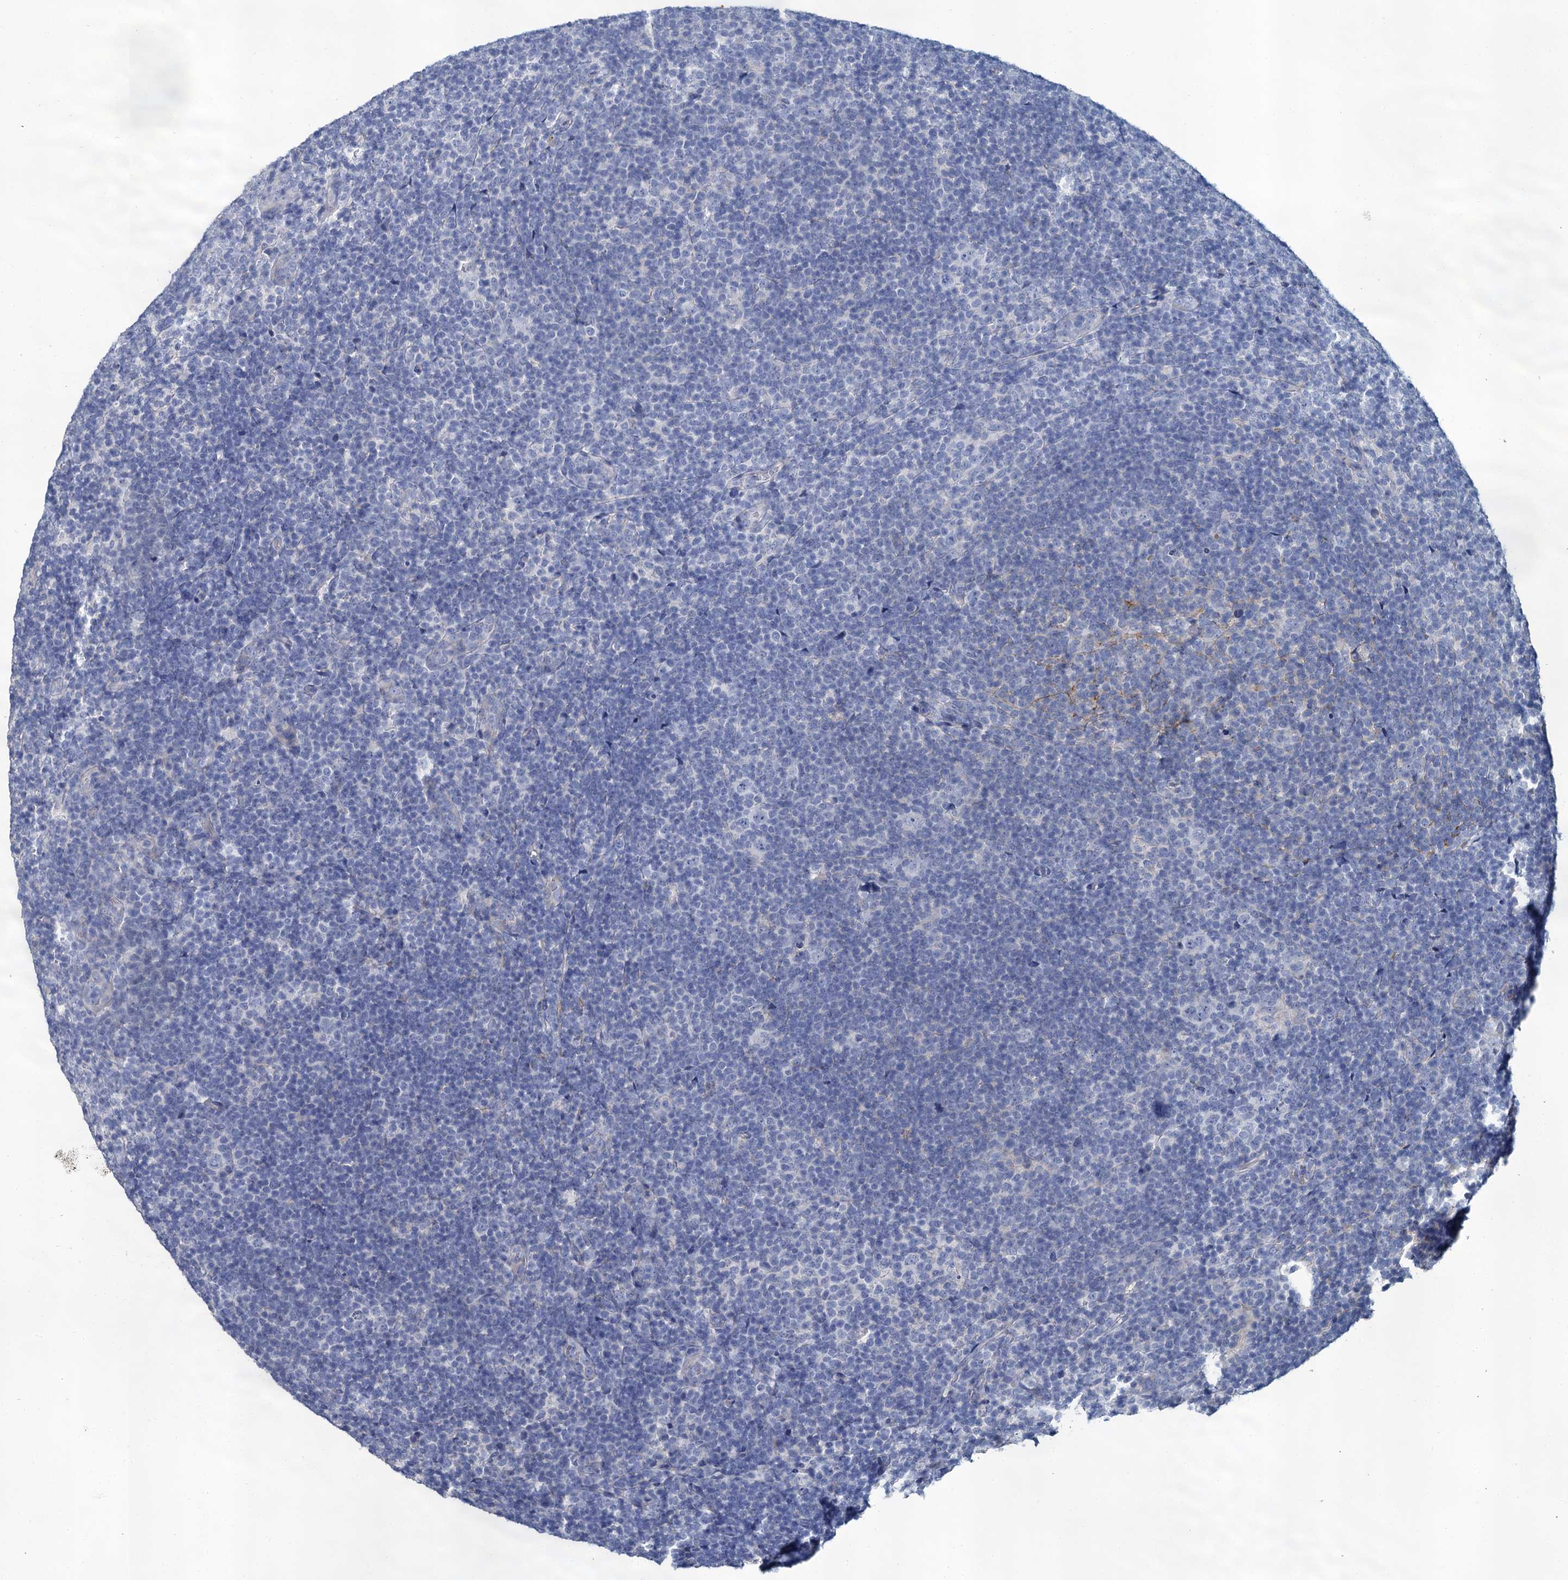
{"staining": {"intensity": "negative", "quantity": "none", "location": "none"}, "tissue": "lymphoma", "cell_type": "Tumor cells", "image_type": "cancer", "snomed": [{"axis": "morphology", "description": "Hodgkin's disease, NOS"}, {"axis": "topography", "description": "Lymph node"}], "caption": "Immunohistochemistry of Hodgkin's disease demonstrates no expression in tumor cells.", "gene": "SNCB", "patient": {"sex": "female", "age": 57}}